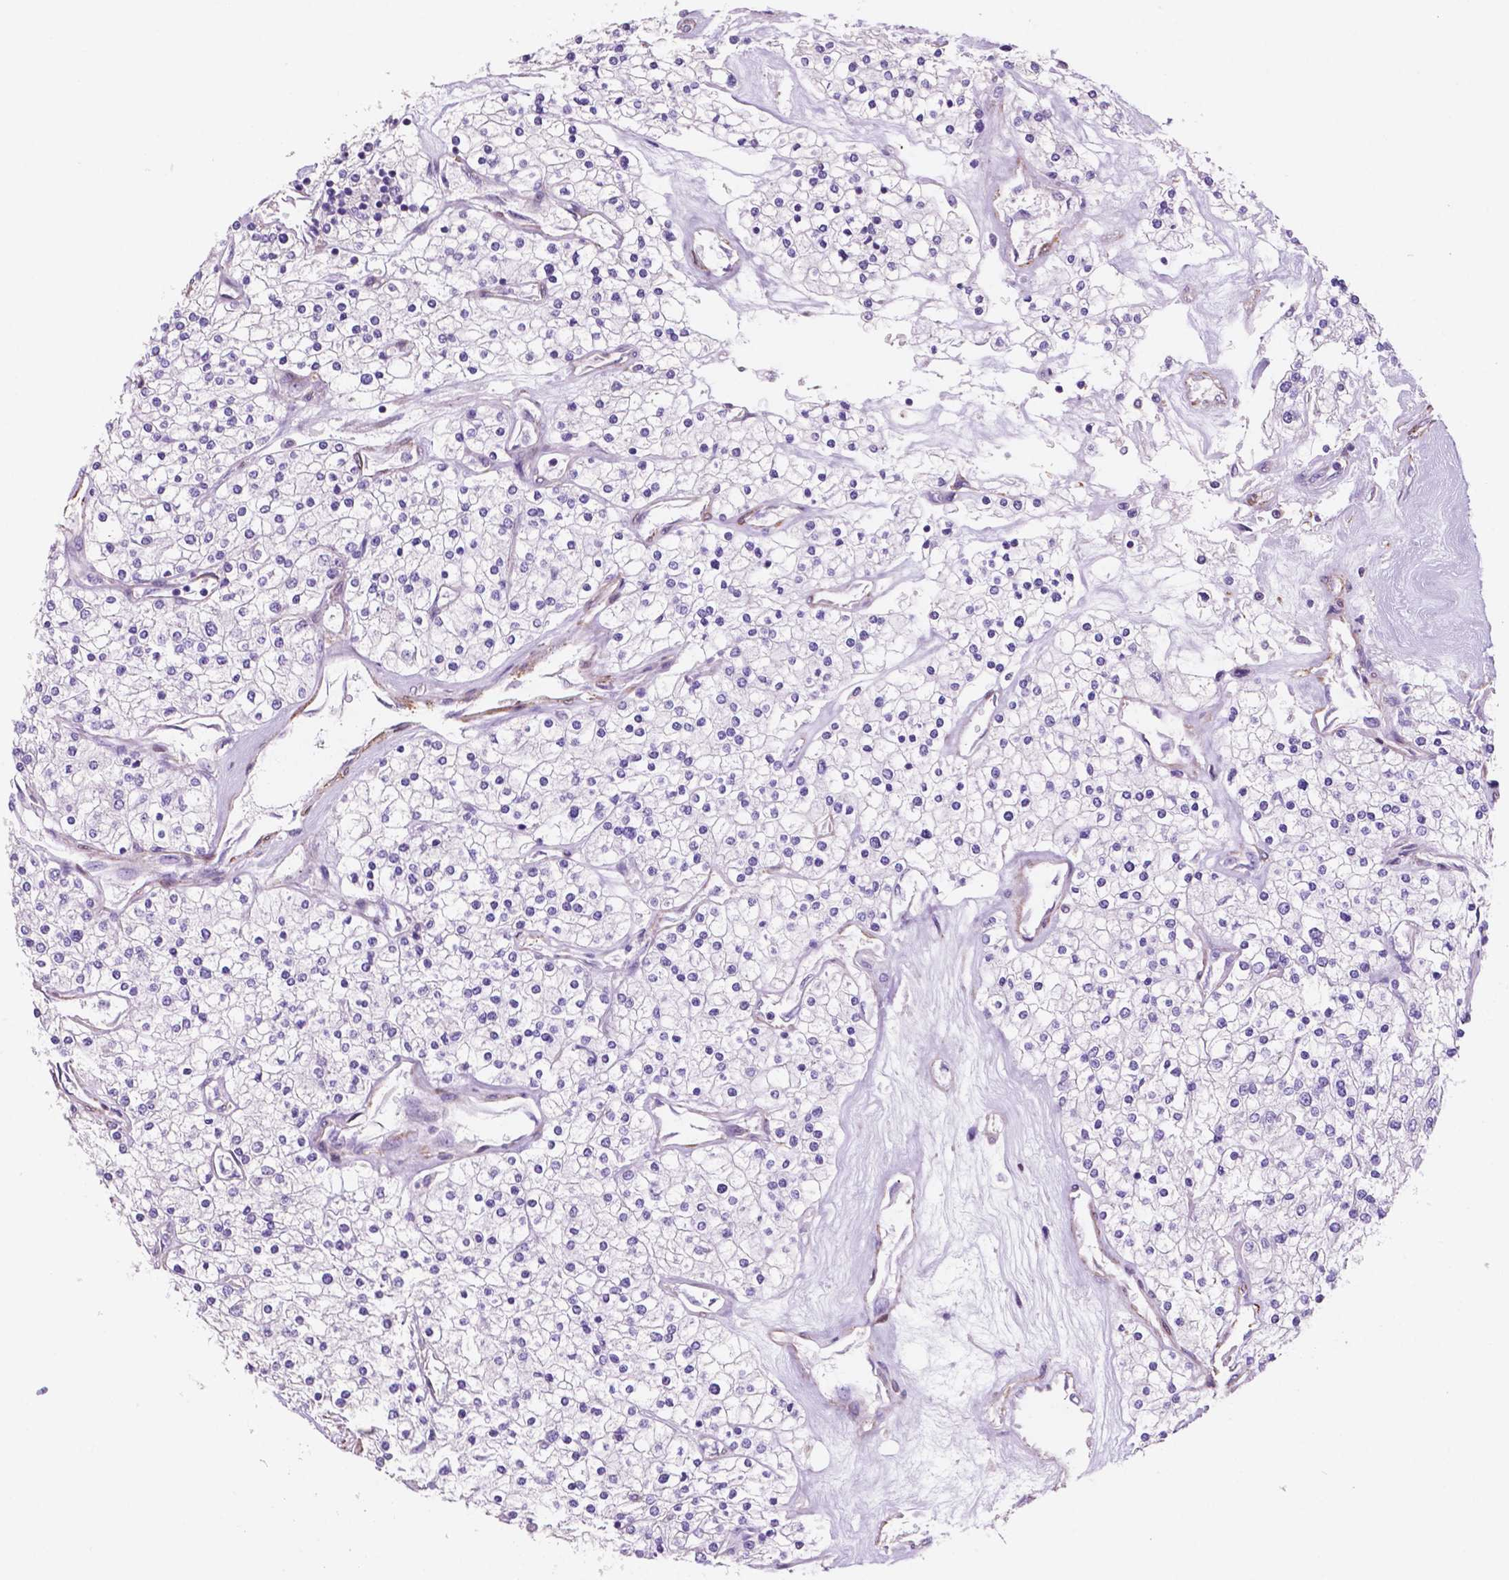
{"staining": {"intensity": "negative", "quantity": "none", "location": "none"}, "tissue": "renal cancer", "cell_type": "Tumor cells", "image_type": "cancer", "snomed": [{"axis": "morphology", "description": "Adenocarcinoma, NOS"}, {"axis": "topography", "description": "Kidney"}], "caption": "An image of renal adenocarcinoma stained for a protein shows no brown staining in tumor cells. (Brightfield microscopy of DAB (3,3'-diaminobenzidine) IHC at high magnification).", "gene": "TOR2A", "patient": {"sex": "male", "age": 80}}